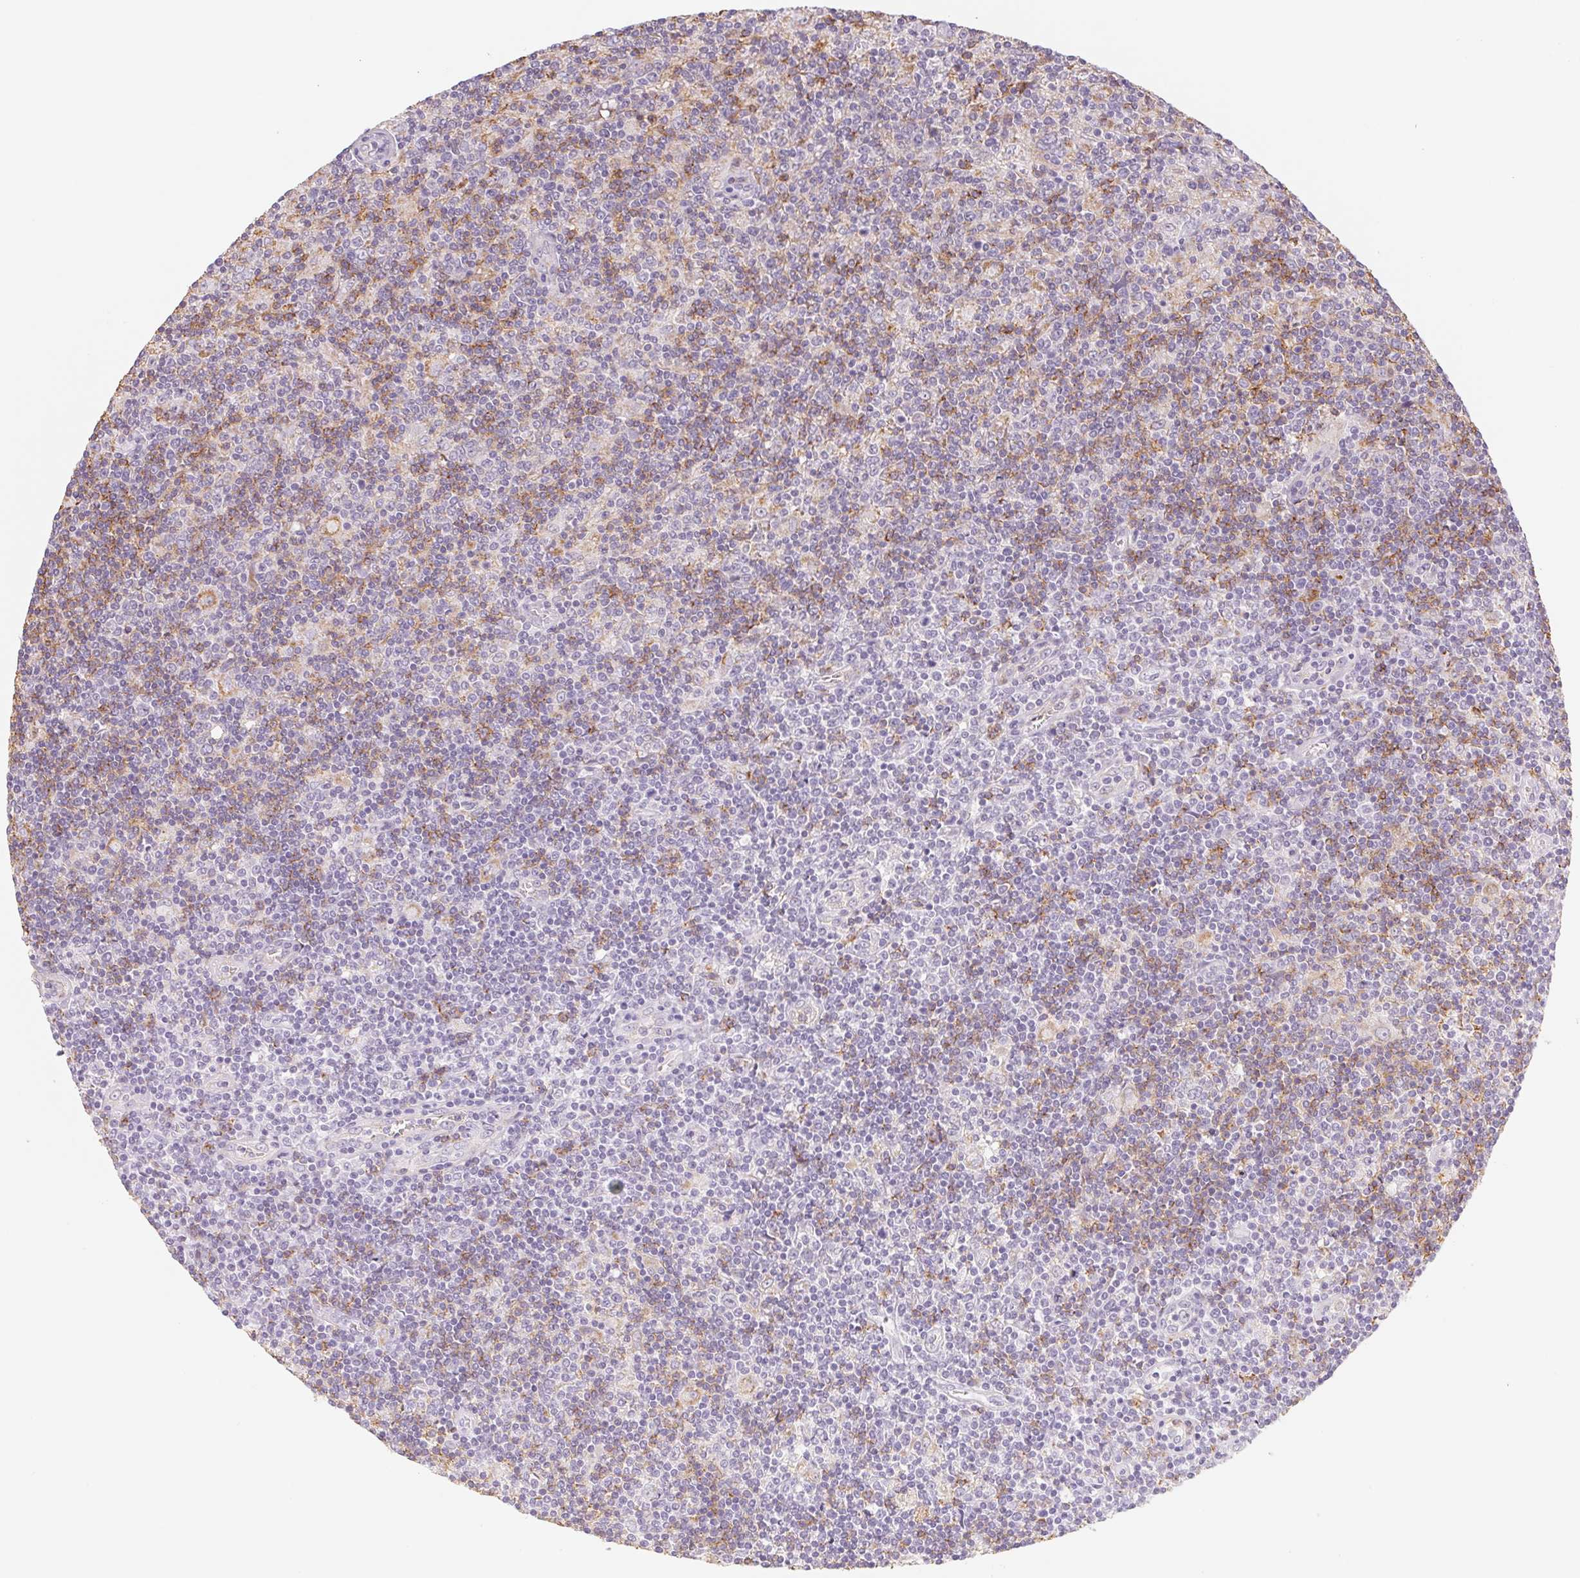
{"staining": {"intensity": "negative", "quantity": "none", "location": "none"}, "tissue": "lymphoma", "cell_type": "Tumor cells", "image_type": "cancer", "snomed": [{"axis": "morphology", "description": "Hodgkin's disease, NOS"}, {"axis": "topography", "description": "Lymph node"}], "caption": "The histopathology image shows no significant expression in tumor cells of lymphoma.", "gene": "PRPH", "patient": {"sex": "male", "age": 40}}